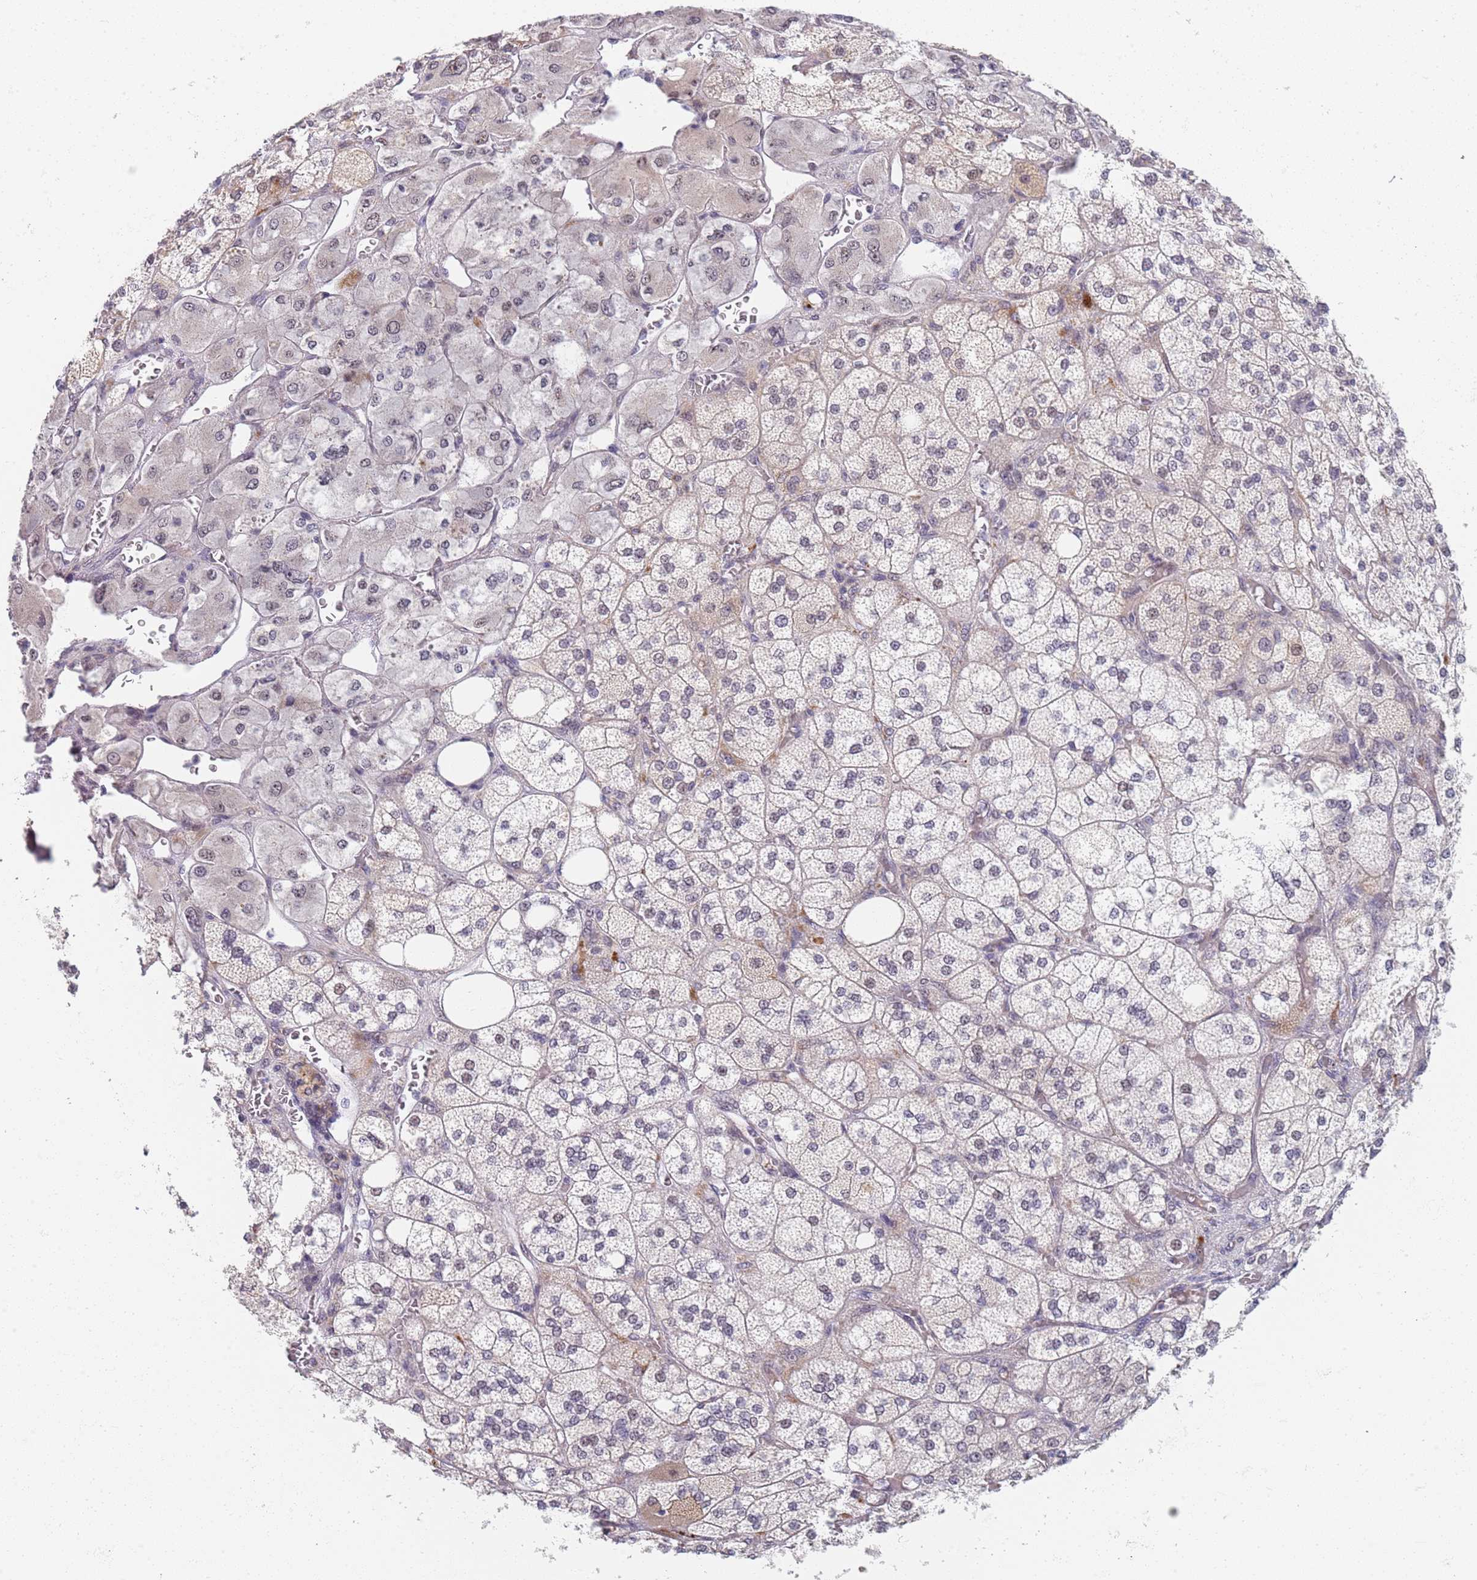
{"staining": {"intensity": "weak", "quantity": "<25%", "location": "cytoplasmic/membranous"}, "tissue": "adrenal gland", "cell_type": "Glandular cells", "image_type": "normal", "snomed": [{"axis": "morphology", "description": "Normal tissue, NOS"}, {"axis": "topography", "description": "Adrenal gland"}], "caption": "Human adrenal gland stained for a protein using immunohistochemistry (IHC) exhibits no expression in glandular cells.", "gene": "PLCL2", "patient": {"sex": "male", "age": 61}}